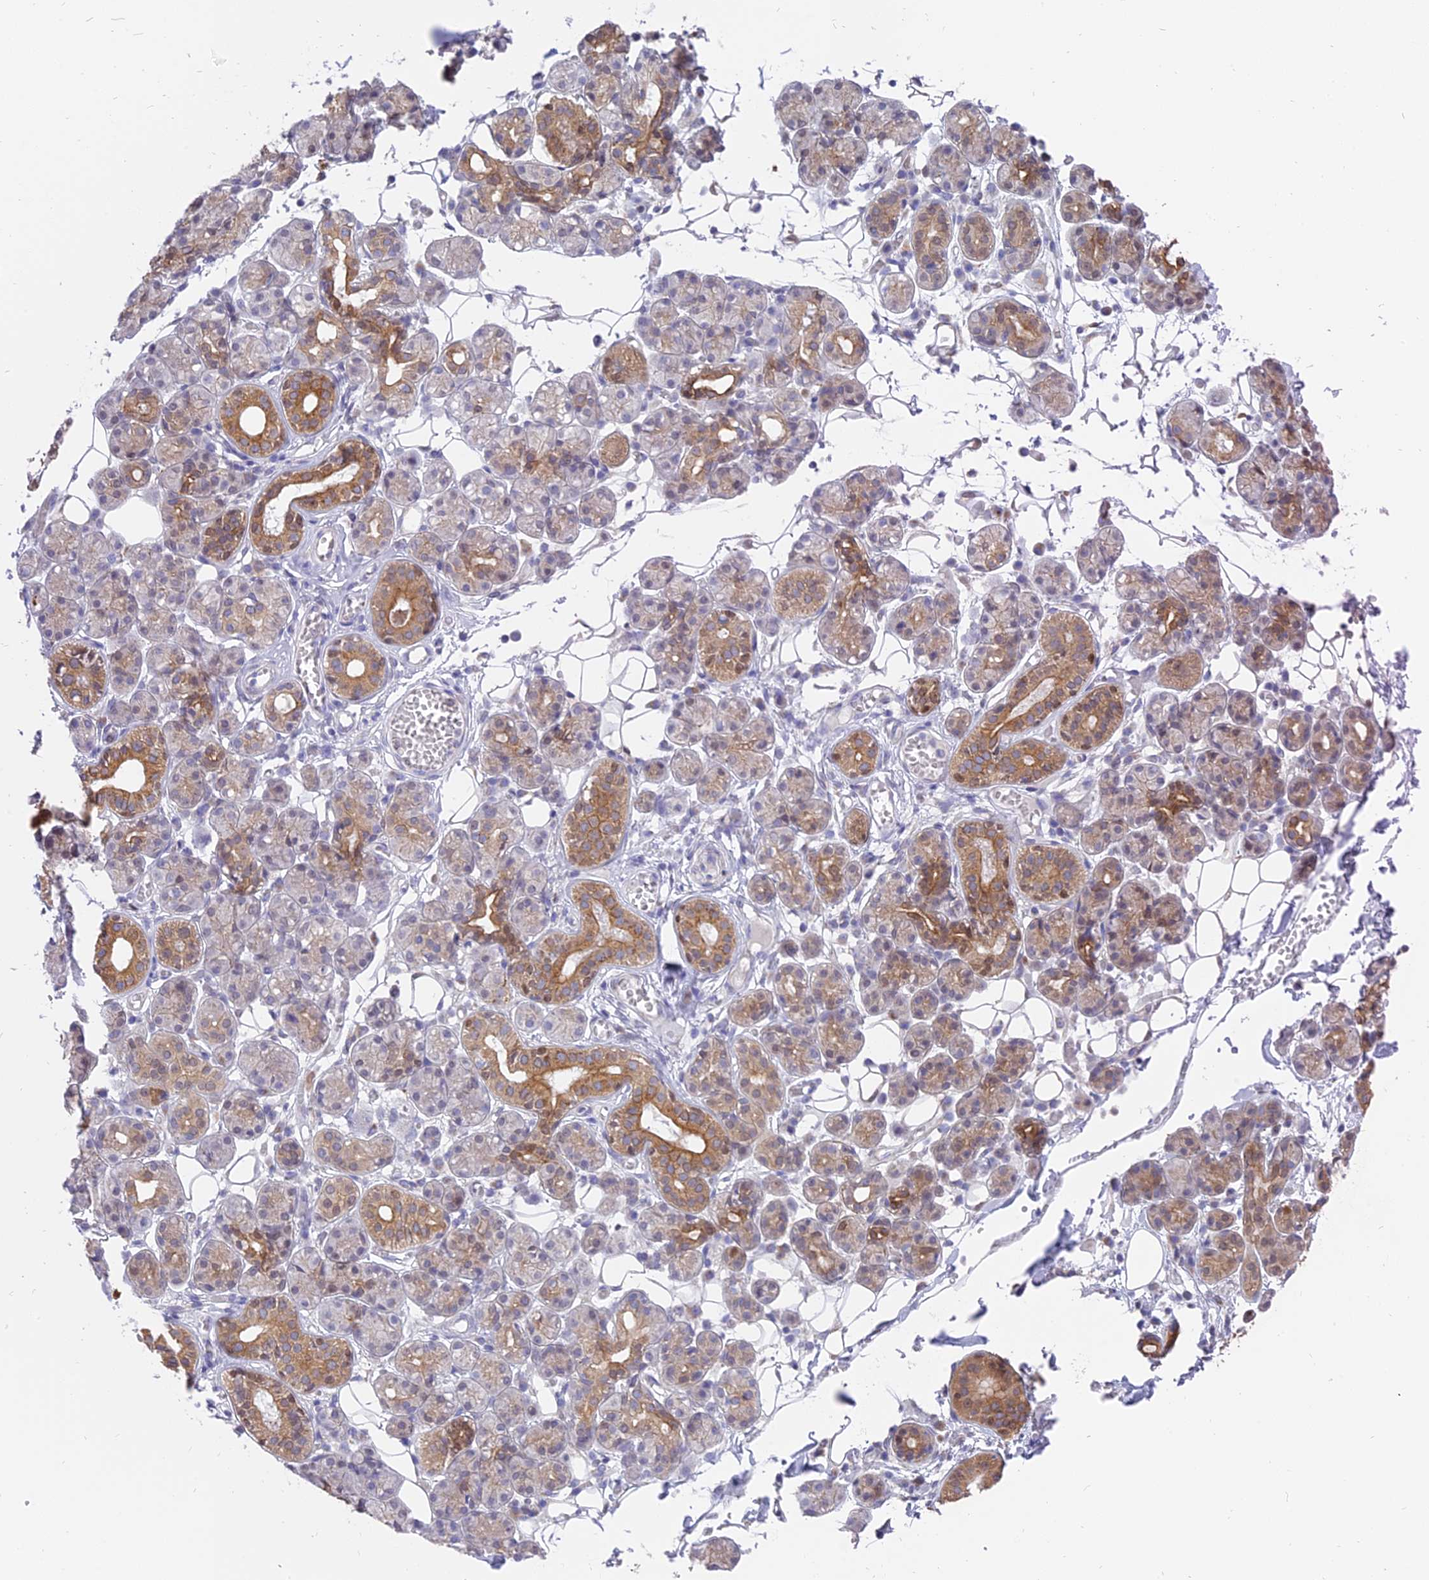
{"staining": {"intensity": "moderate", "quantity": "25%-75%", "location": "cytoplasmic/membranous"}, "tissue": "salivary gland", "cell_type": "Glandular cells", "image_type": "normal", "snomed": [{"axis": "morphology", "description": "Normal tissue, NOS"}, {"axis": "topography", "description": "Salivary gland"}], "caption": "Salivary gland stained for a protein (brown) displays moderate cytoplasmic/membranous positive expression in about 25%-75% of glandular cells.", "gene": "CENPV", "patient": {"sex": "male", "age": 63}}